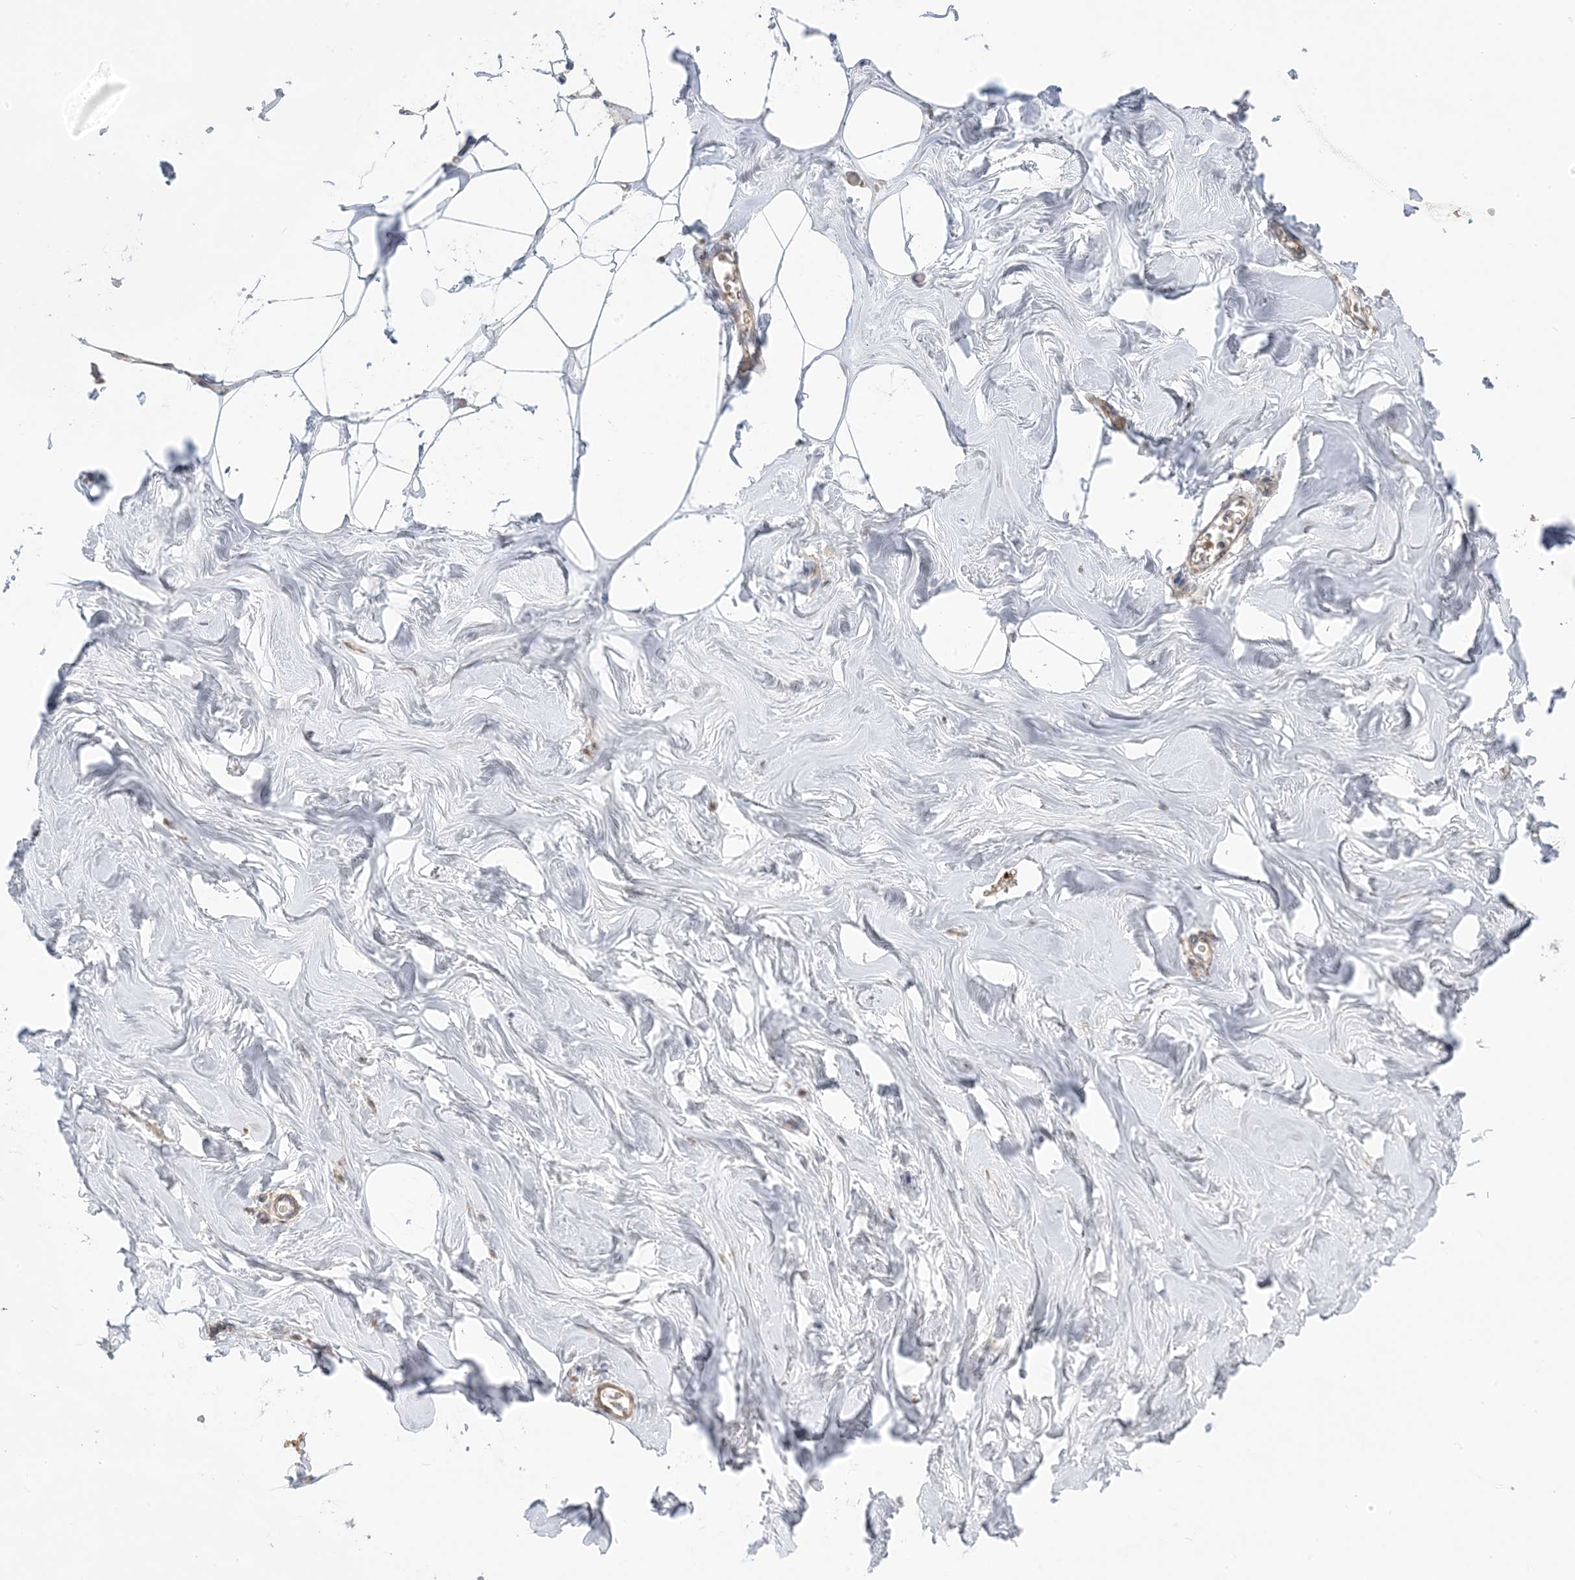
{"staining": {"intensity": "negative", "quantity": "none", "location": "none"}, "tissue": "adipose tissue", "cell_type": "Adipocytes", "image_type": "normal", "snomed": [{"axis": "morphology", "description": "Normal tissue, NOS"}, {"axis": "morphology", "description": "Fibrosis, NOS"}, {"axis": "topography", "description": "Breast"}, {"axis": "topography", "description": "Adipose tissue"}], "caption": "Immunohistochemical staining of benign adipose tissue reveals no significant expression in adipocytes. (DAB IHC visualized using brightfield microscopy, high magnification).", "gene": "ICMT", "patient": {"sex": "female", "age": 39}}